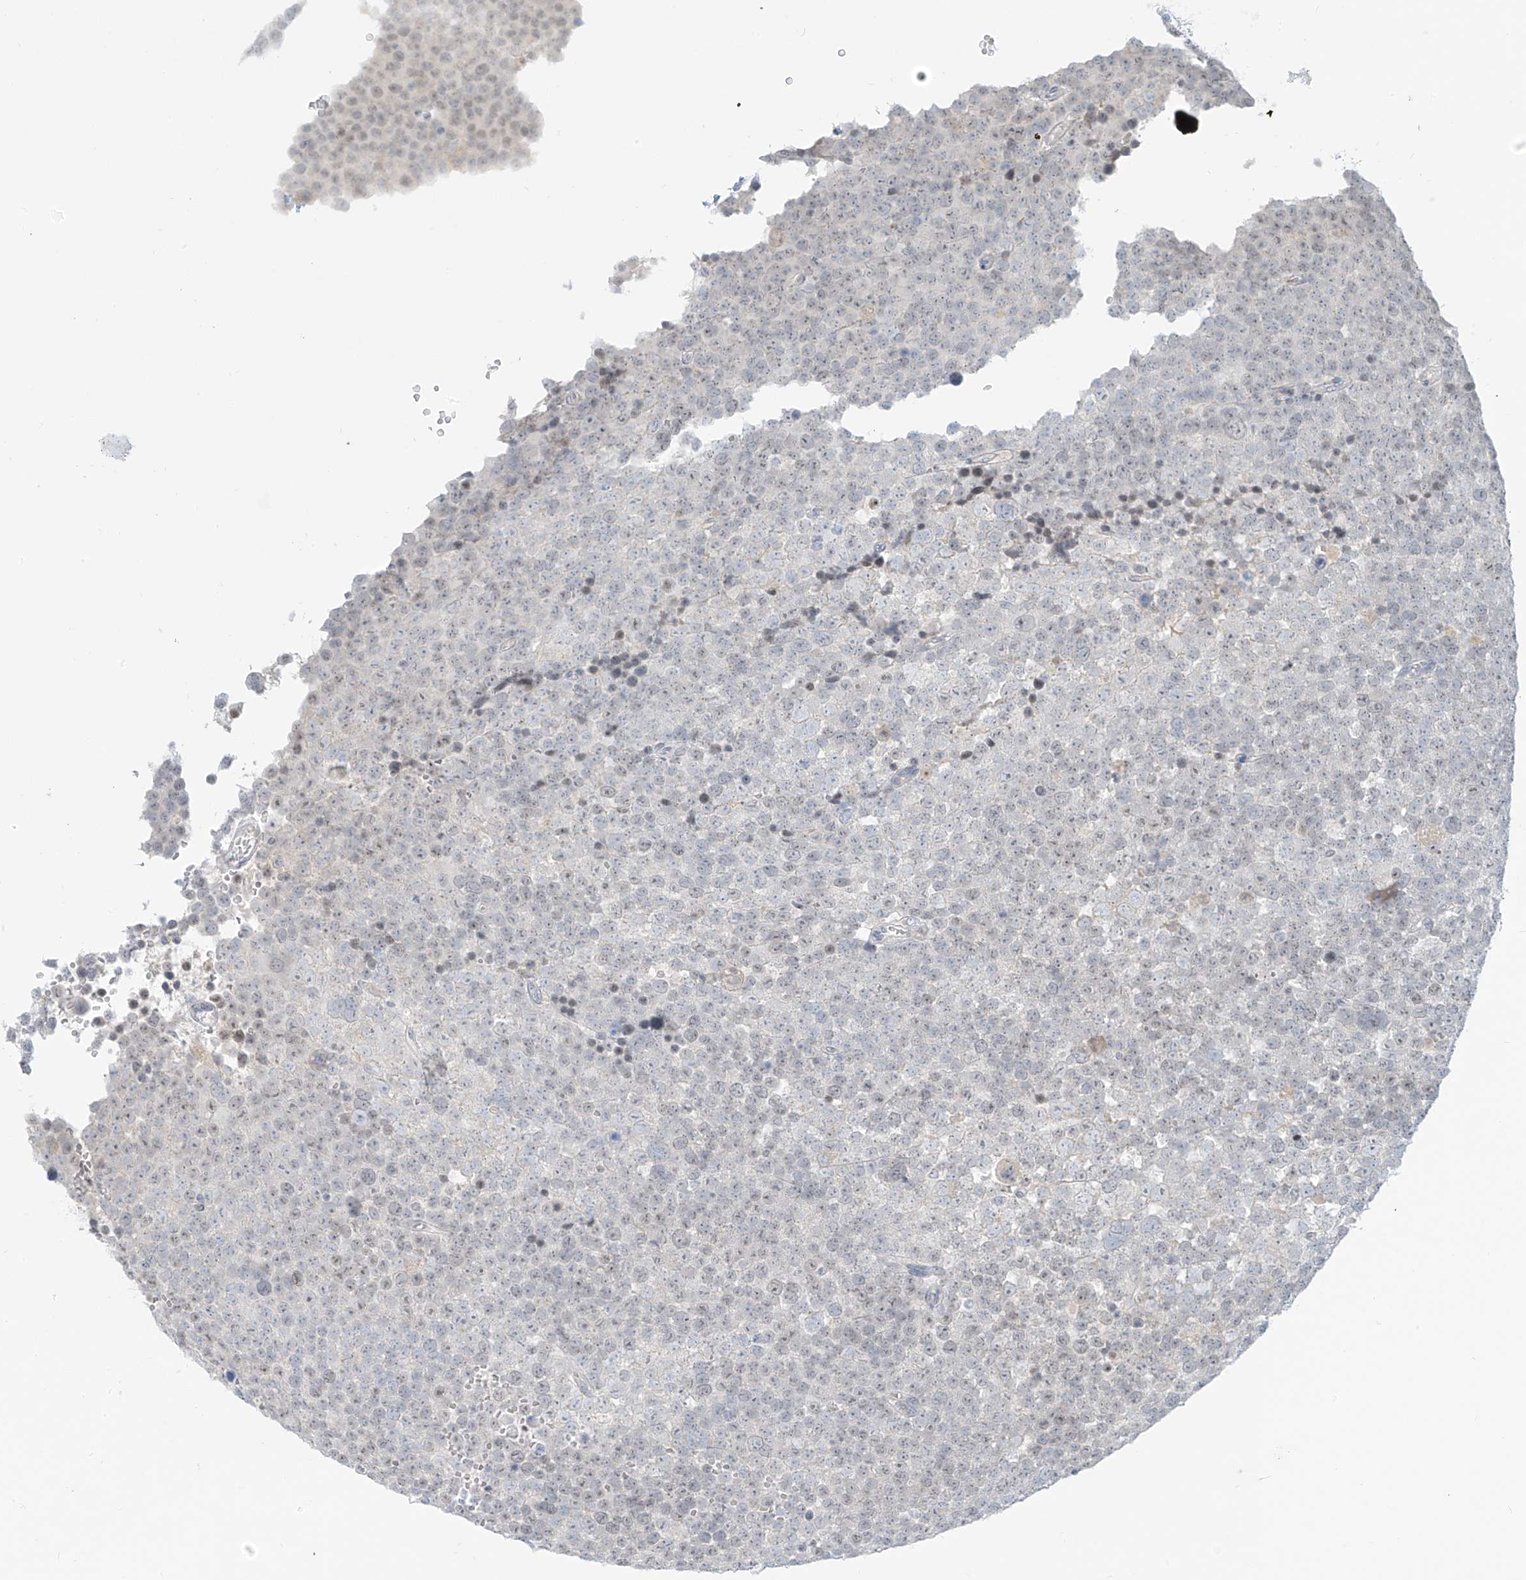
{"staining": {"intensity": "negative", "quantity": "none", "location": "none"}, "tissue": "testis cancer", "cell_type": "Tumor cells", "image_type": "cancer", "snomed": [{"axis": "morphology", "description": "Seminoma, NOS"}, {"axis": "topography", "description": "Testis"}], "caption": "A histopathology image of human testis cancer (seminoma) is negative for staining in tumor cells.", "gene": "C2orf42", "patient": {"sex": "male", "age": 71}}